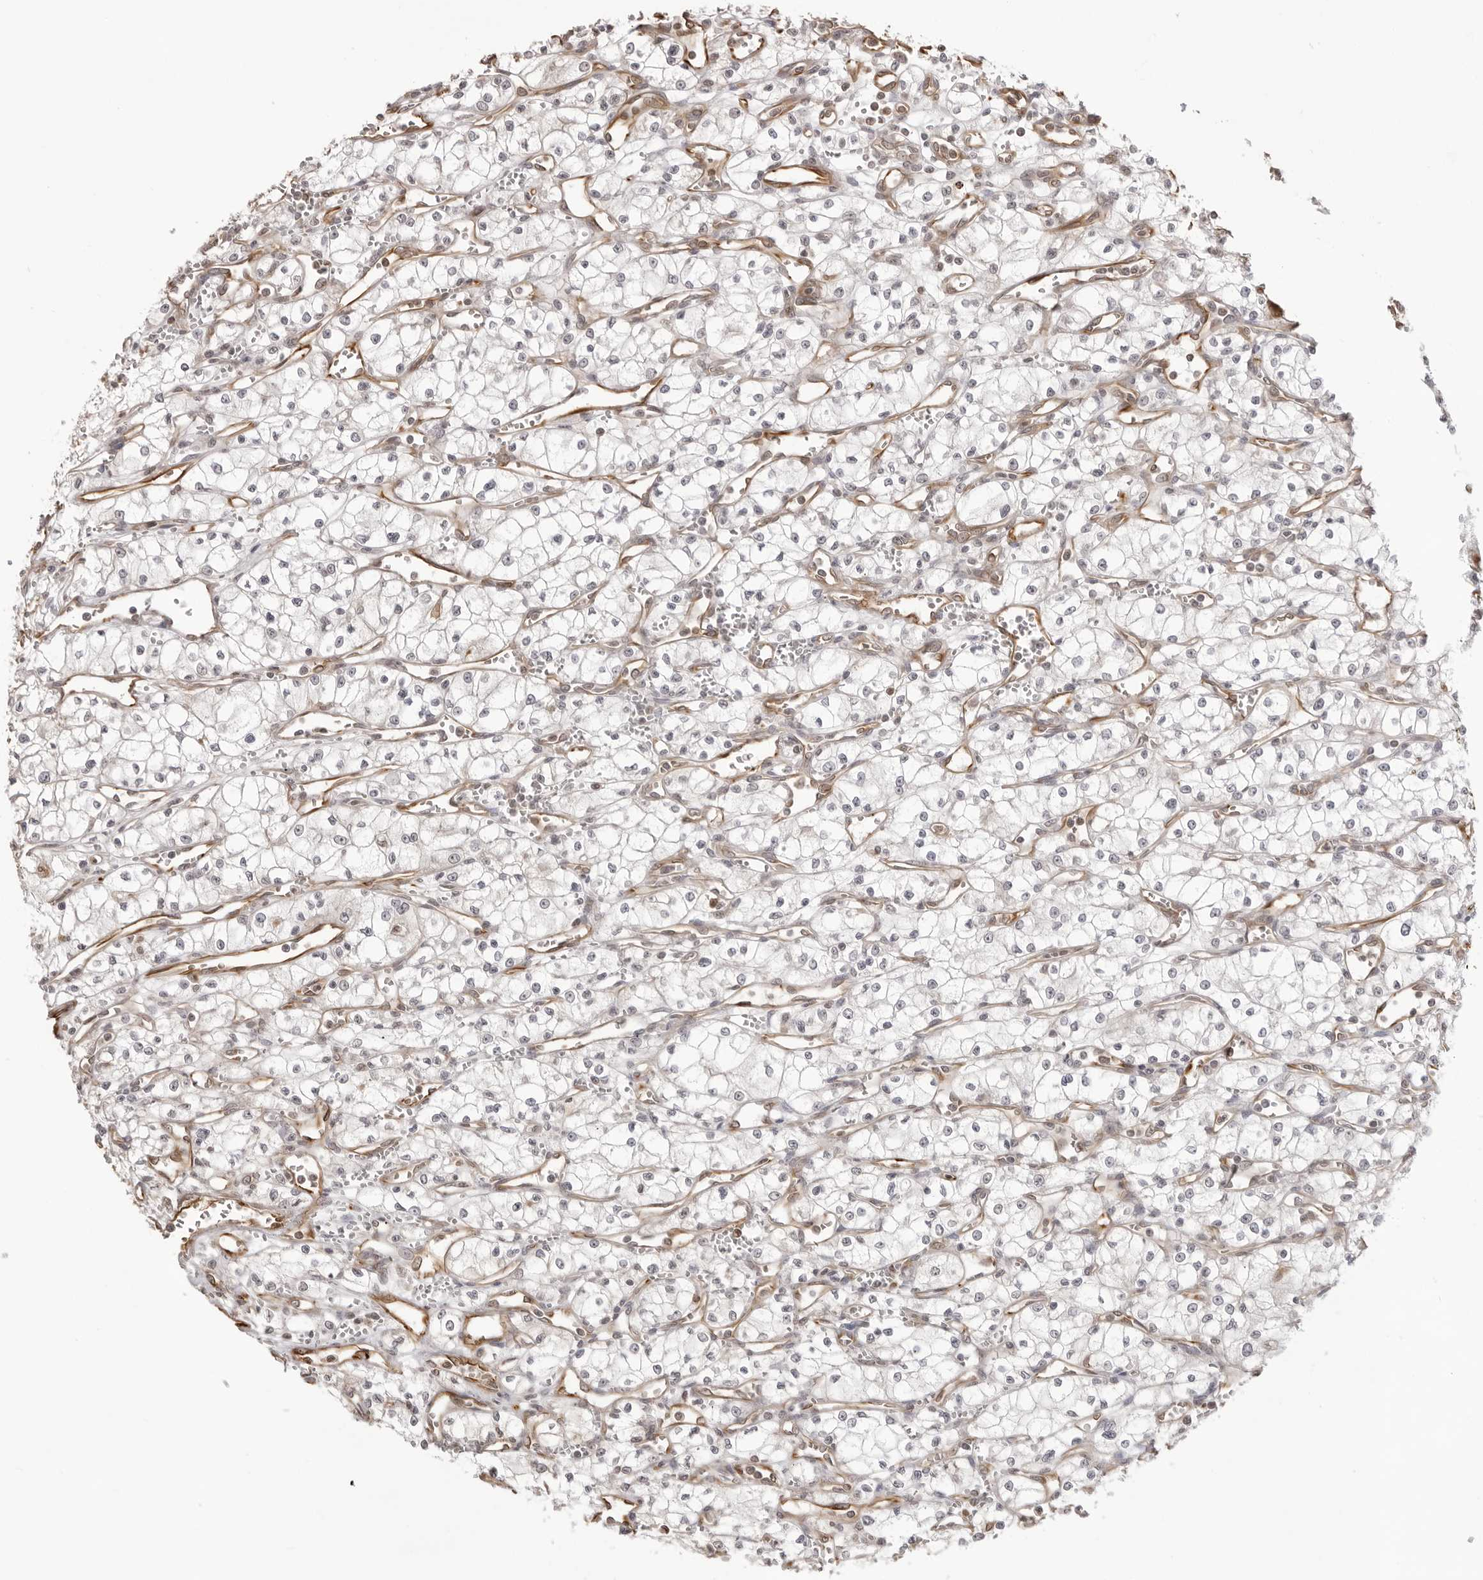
{"staining": {"intensity": "negative", "quantity": "none", "location": "none"}, "tissue": "renal cancer", "cell_type": "Tumor cells", "image_type": "cancer", "snomed": [{"axis": "morphology", "description": "Adenocarcinoma, NOS"}, {"axis": "topography", "description": "Kidney"}], "caption": "Tumor cells are negative for protein expression in human renal cancer. Nuclei are stained in blue.", "gene": "DYNLT5", "patient": {"sex": "male", "age": 59}}